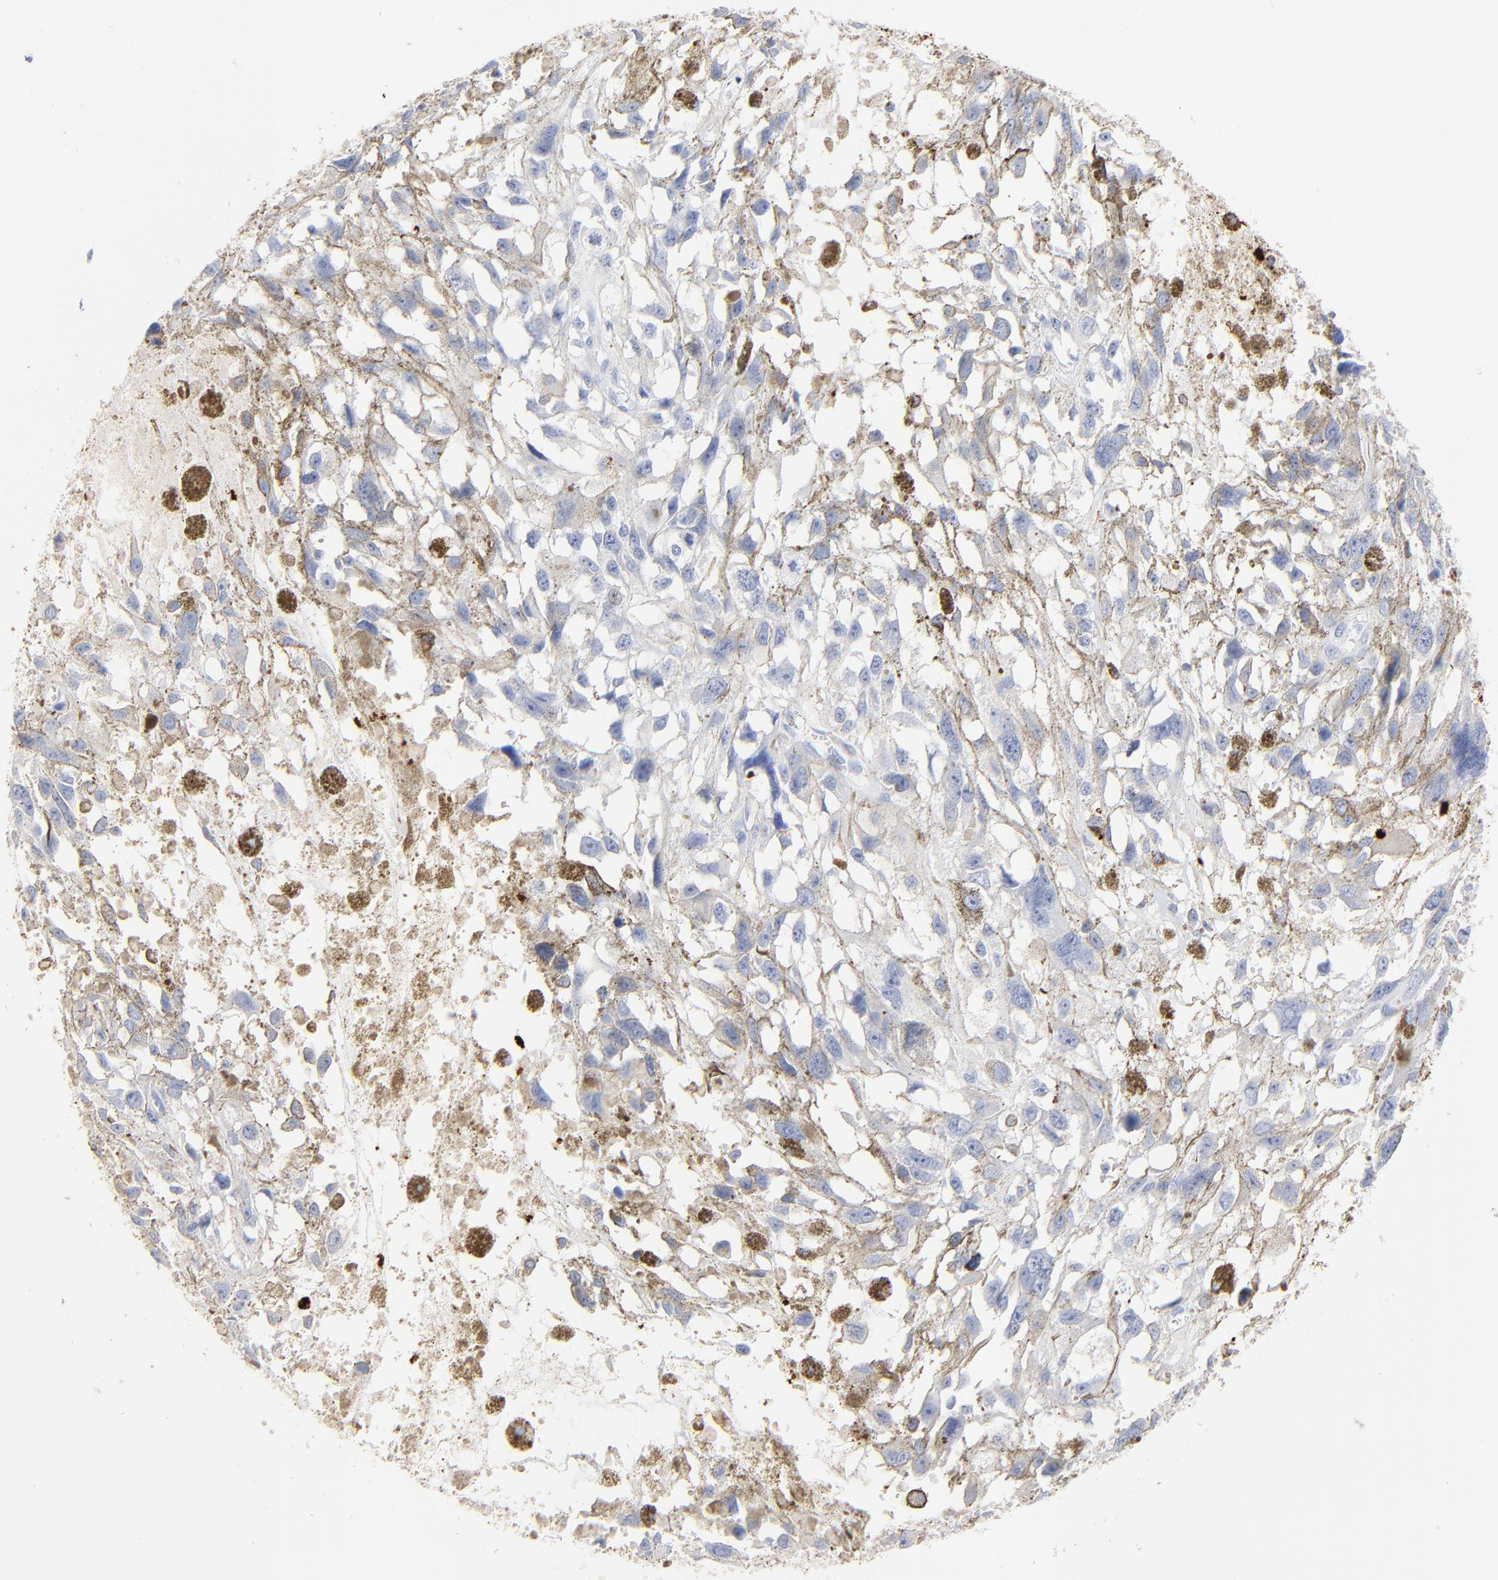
{"staining": {"intensity": "negative", "quantity": "none", "location": "none"}, "tissue": "melanoma", "cell_type": "Tumor cells", "image_type": "cancer", "snomed": [{"axis": "morphology", "description": "Malignant melanoma, Metastatic site"}, {"axis": "topography", "description": "Lymph node"}], "caption": "Immunohistochemistry micrograph of neoplastic tissue: melanoma stained with DAB demonstrates no significant protein staining in tumor cells.", "gene": "LCN2", "patient": {"sex": "male", "age": 59}}